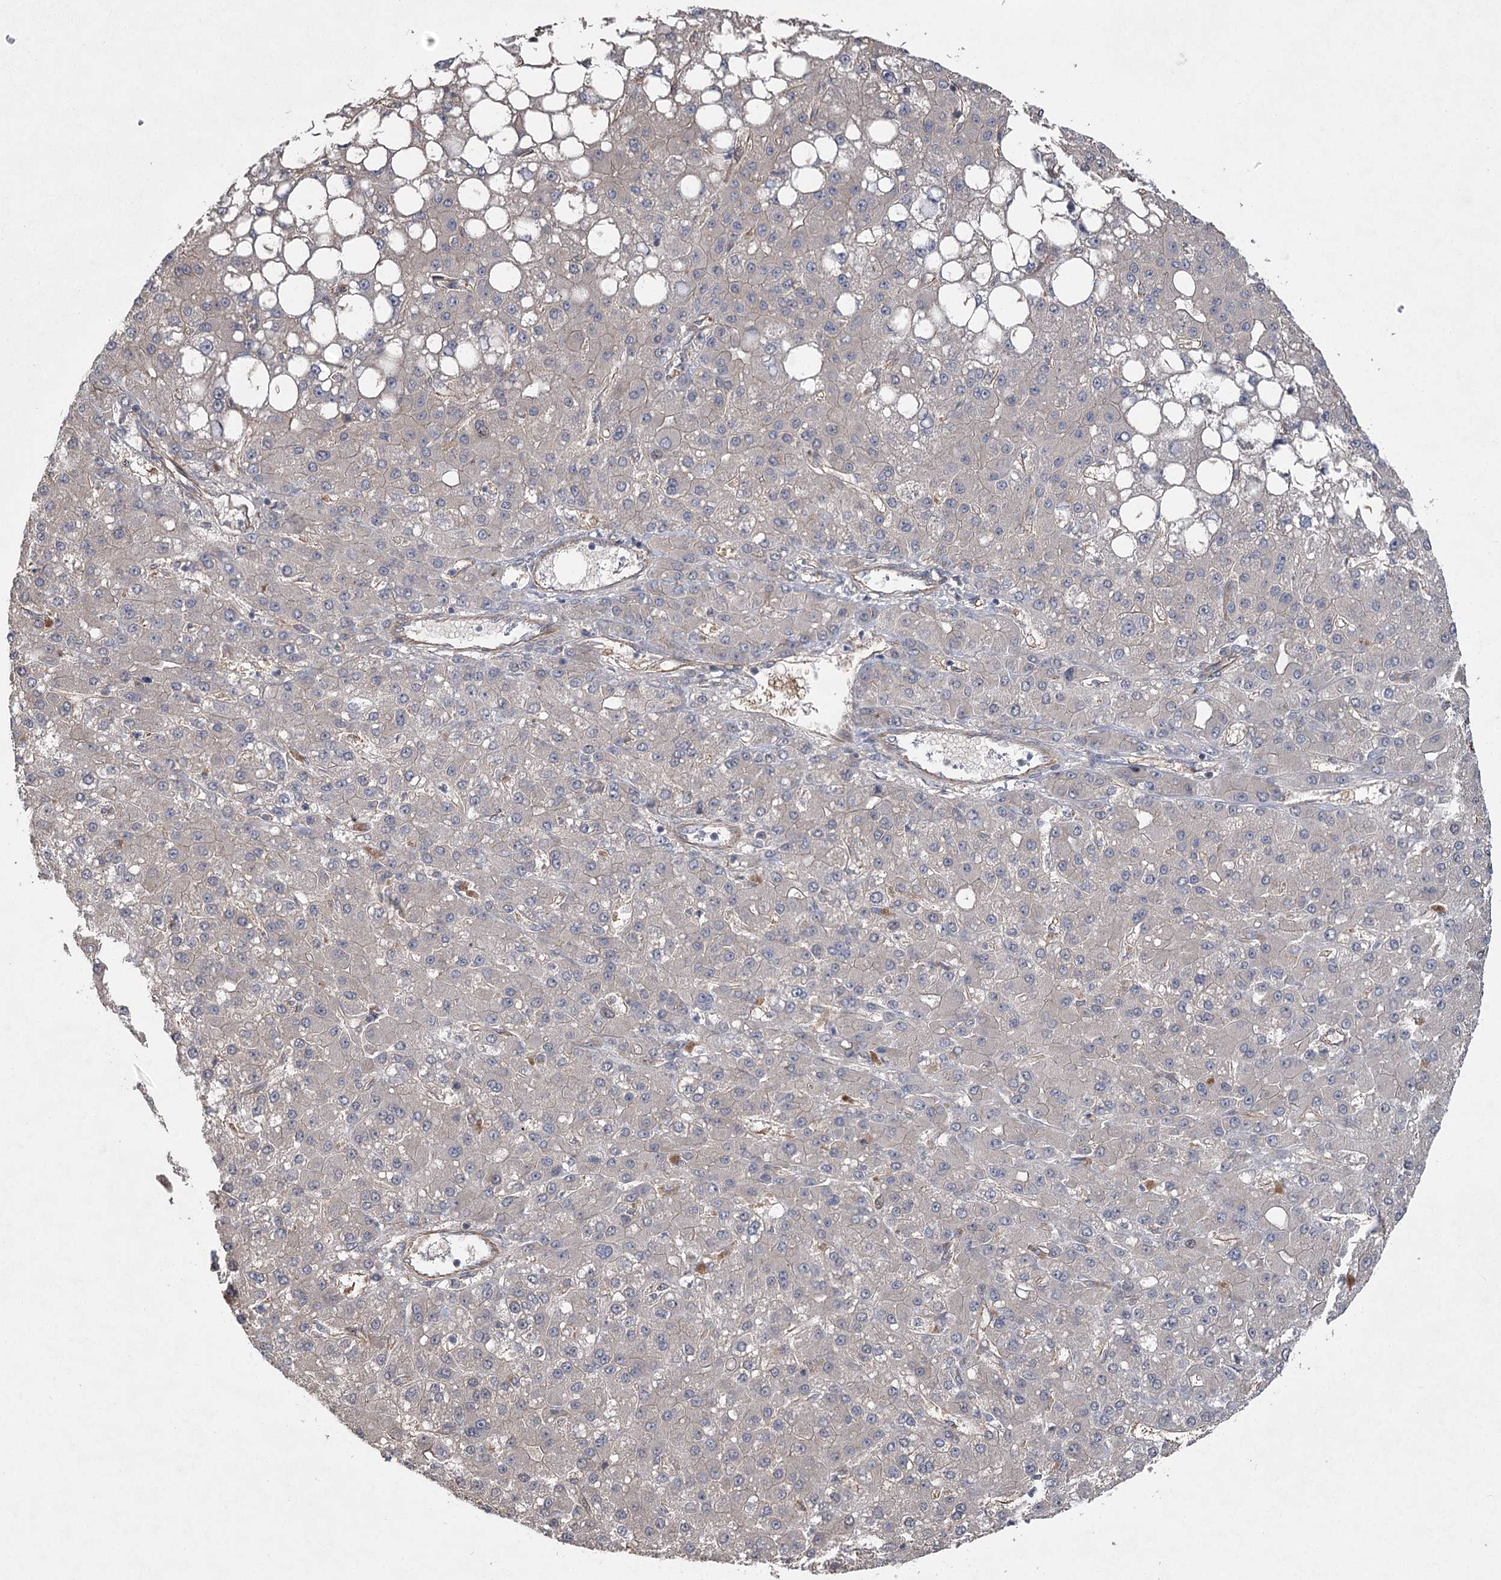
{"staining": {"intensity": "negative", "quantity": "none", "location": "none"}, "tissue": "liver cancer", "cell_type": "Tumor cells", "image_type": "cancer", "snomed": [{"axis": "morphology", "description": "Carcinoma, Hepatocellular, NOS"}, {"axis": "topography", "description": "Liver"}], "caption": "Immunohistochemical staining of liver hepatocellular carcinoma exhibits no significant positivity in tumor cells. (Brightfield microscopy of DAB immunohistochemistry at high magnification).", "gene": "RWDD4", "patient": {"sex": "male", "age": 67}}